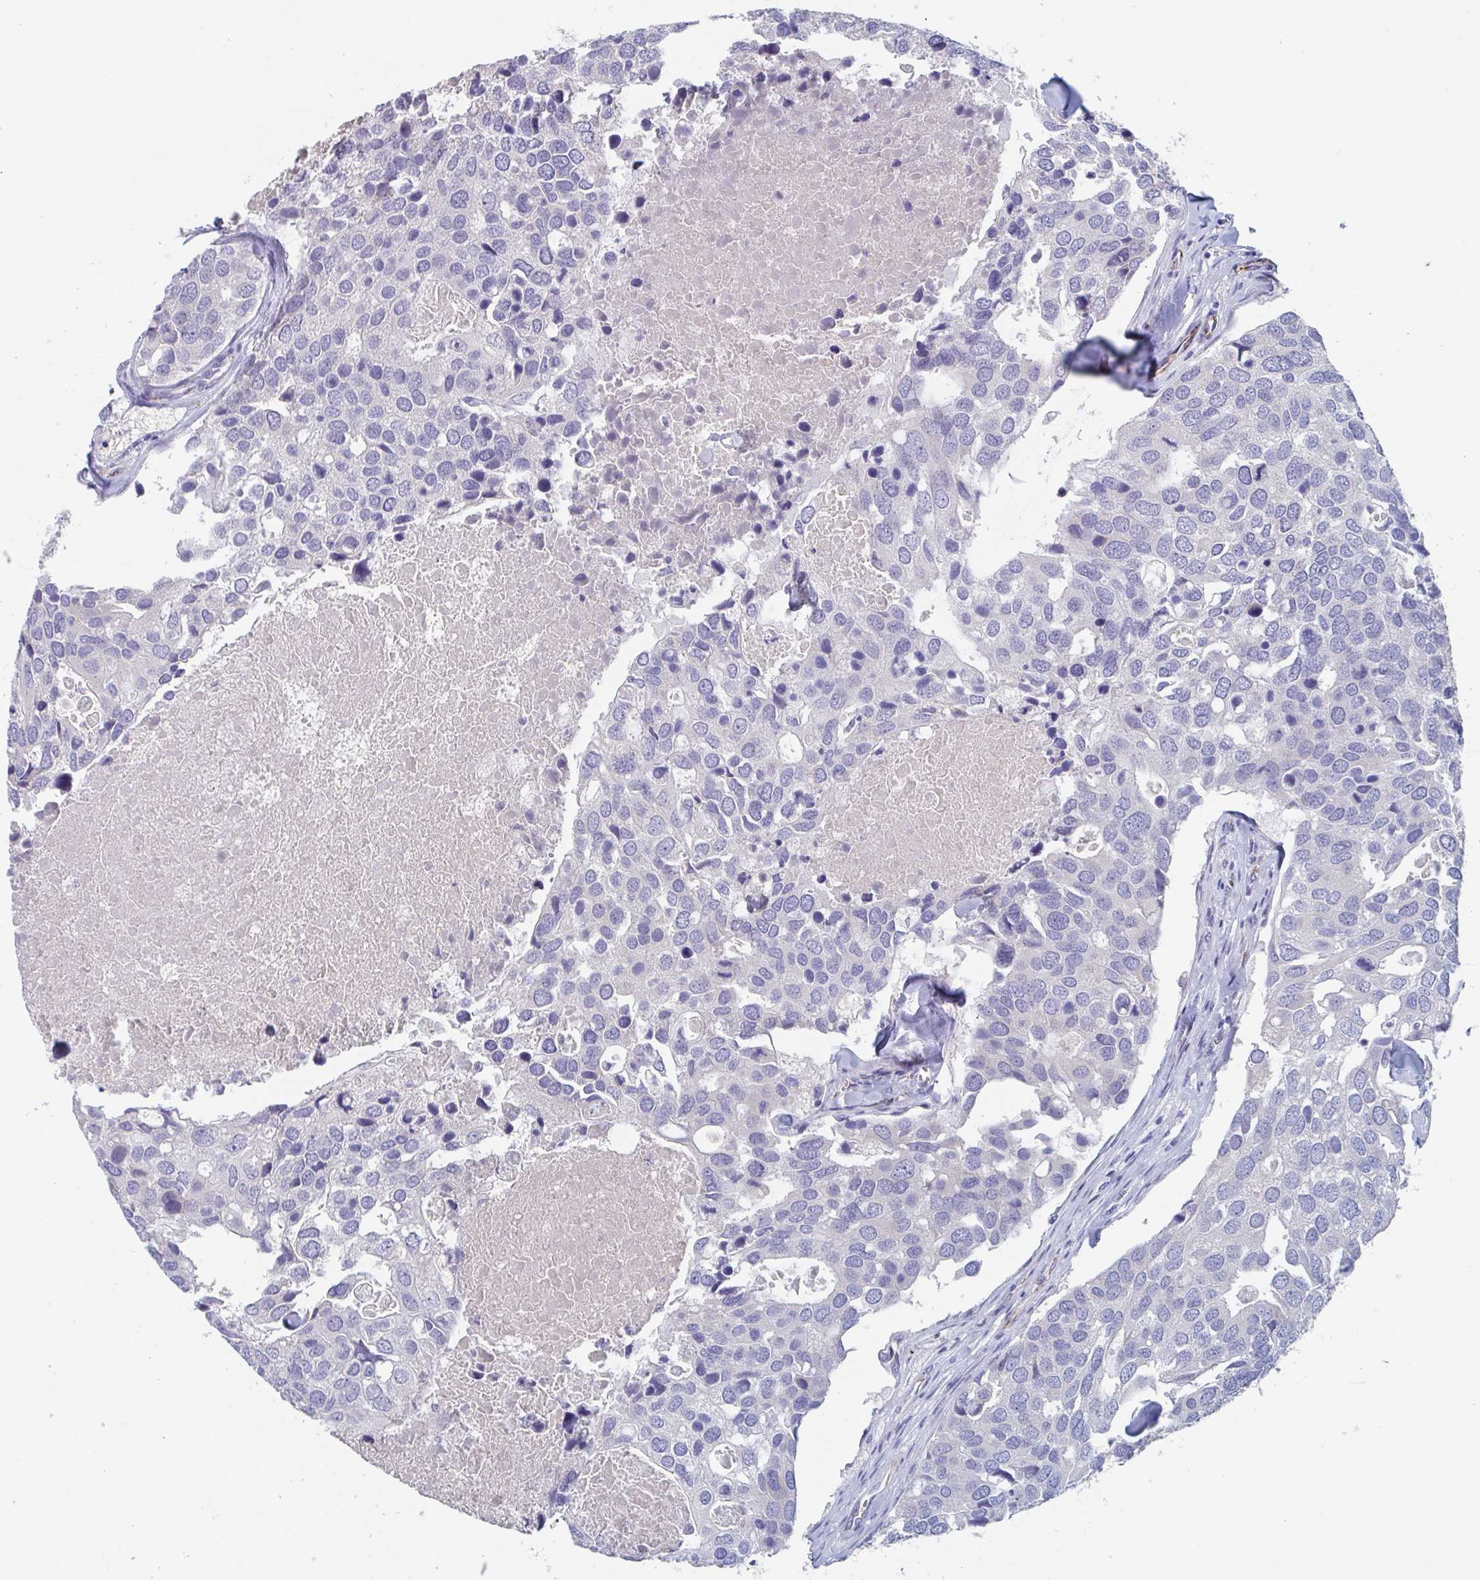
{"staining": {"intensity": "negative", "quantity": "none", "location": "none"}, "tissue": "breast cancer", "cell_type": "Tumor cells", "image_type": "cancer", "snomed": [{"axis": "morphology", "description": "Duct carcinoma"}, {"axis": "topography", "description": "Breast"}], "caption": "Breast cancer stained for a protein using immunohistochemistry reveals no positivity tumor cells.", "gene": "ABHD16A", "patient": {"sex": "female", "age": 83}}